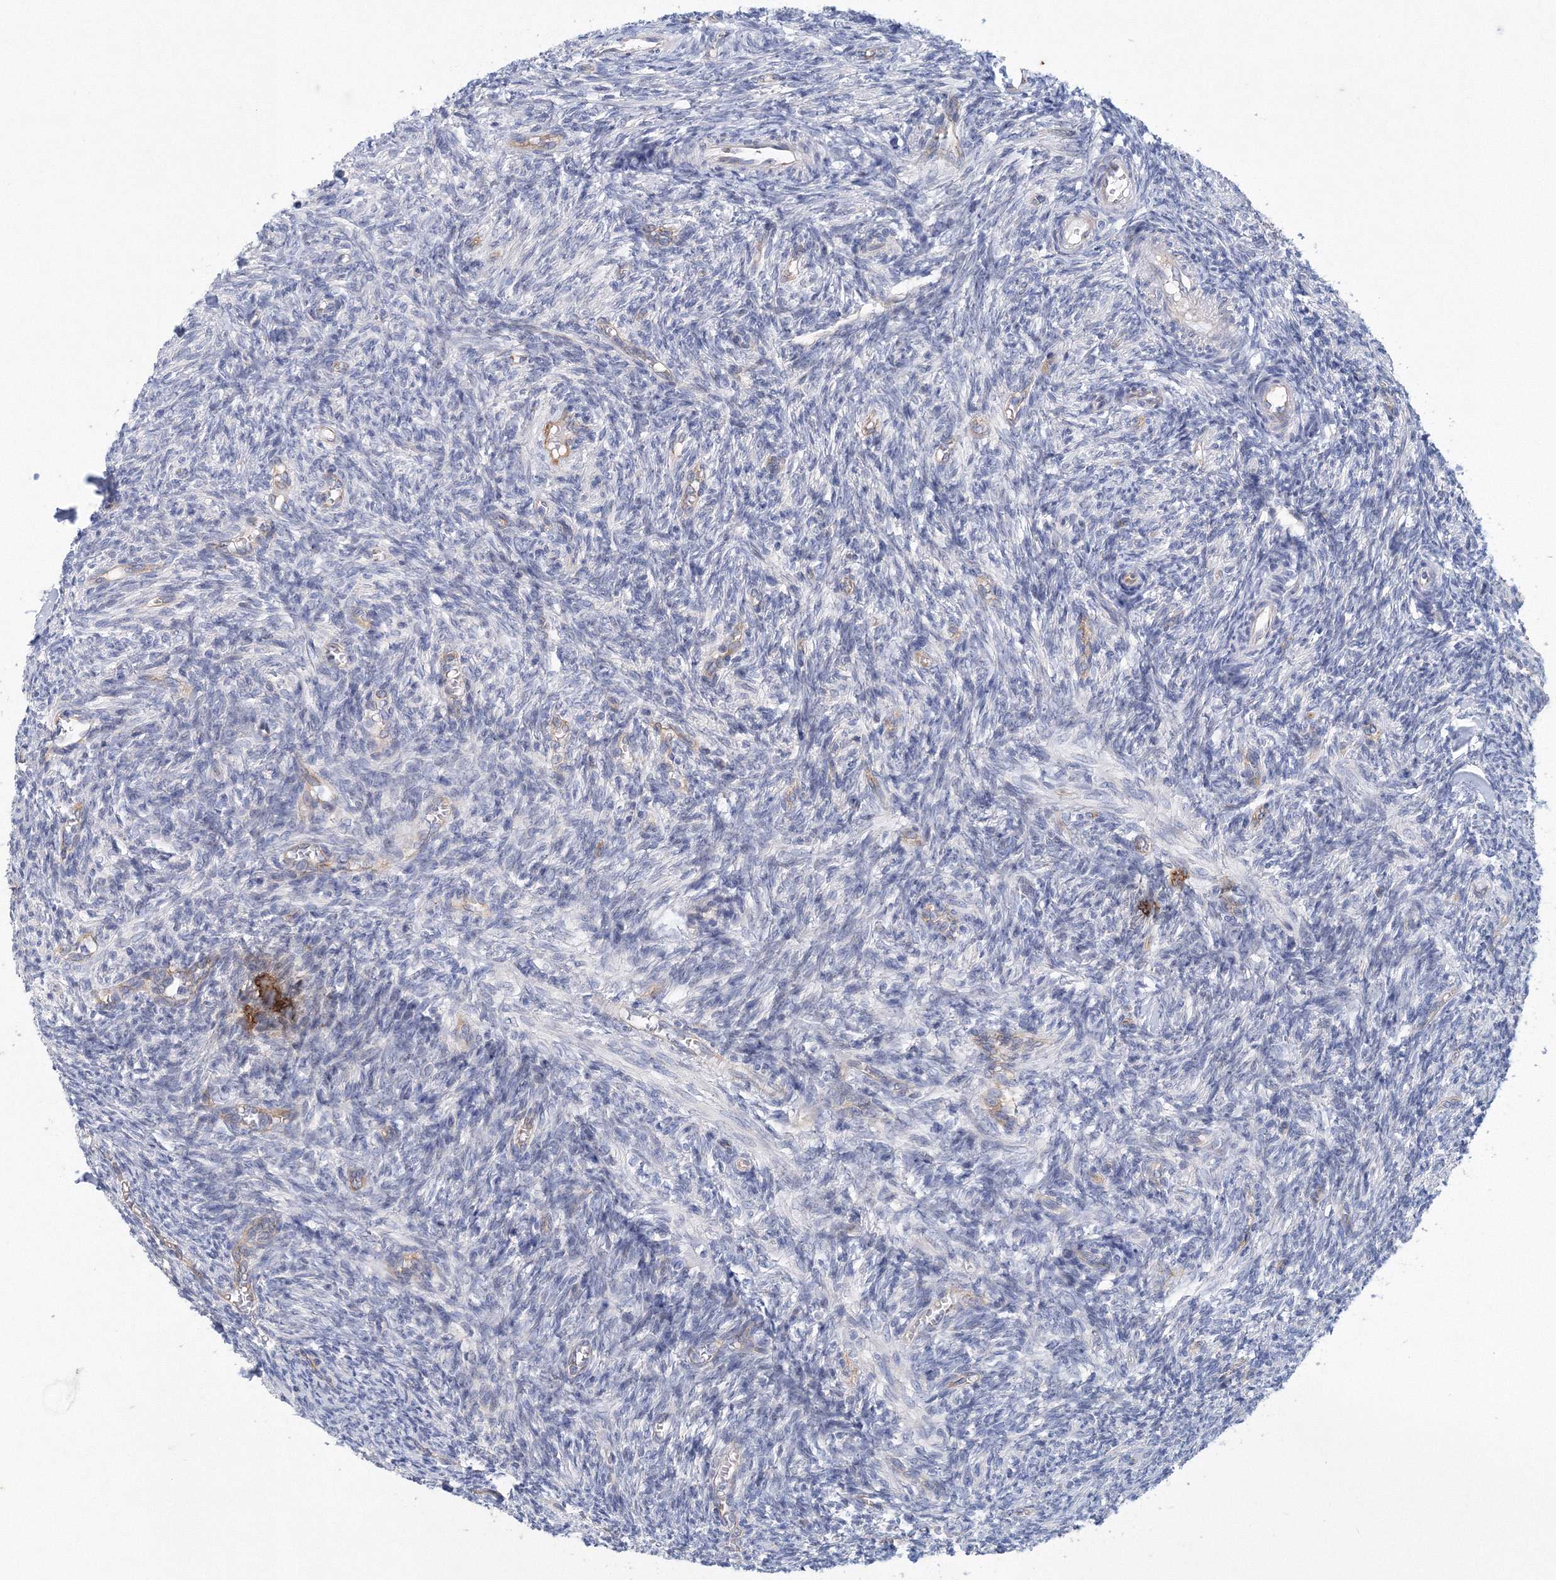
{"staining": {"intensity": "weak", "quantity": "25%-75%", "location": "cytoplasmic/membranous"}, "tissue": "ovary", "cell_type": "Follicle cells", "image_type": "normal", "snomed": [{"axis": "morphology", "description": "Normal tissue, NOS"}, {"axis": "topography", "description": "Ovary"}], "caption": "Immunohistochemistry (IHC) image of normal ovary: human ovary stained using IHC exhibits low levels of weak protein expression localized specifically in the cytoplasmic/membranous of follicle cells, appearing as a cytoplasmic/membranous brown color.", "gene": "TANC1", "patient": {"sex": "female", "age": 27}}